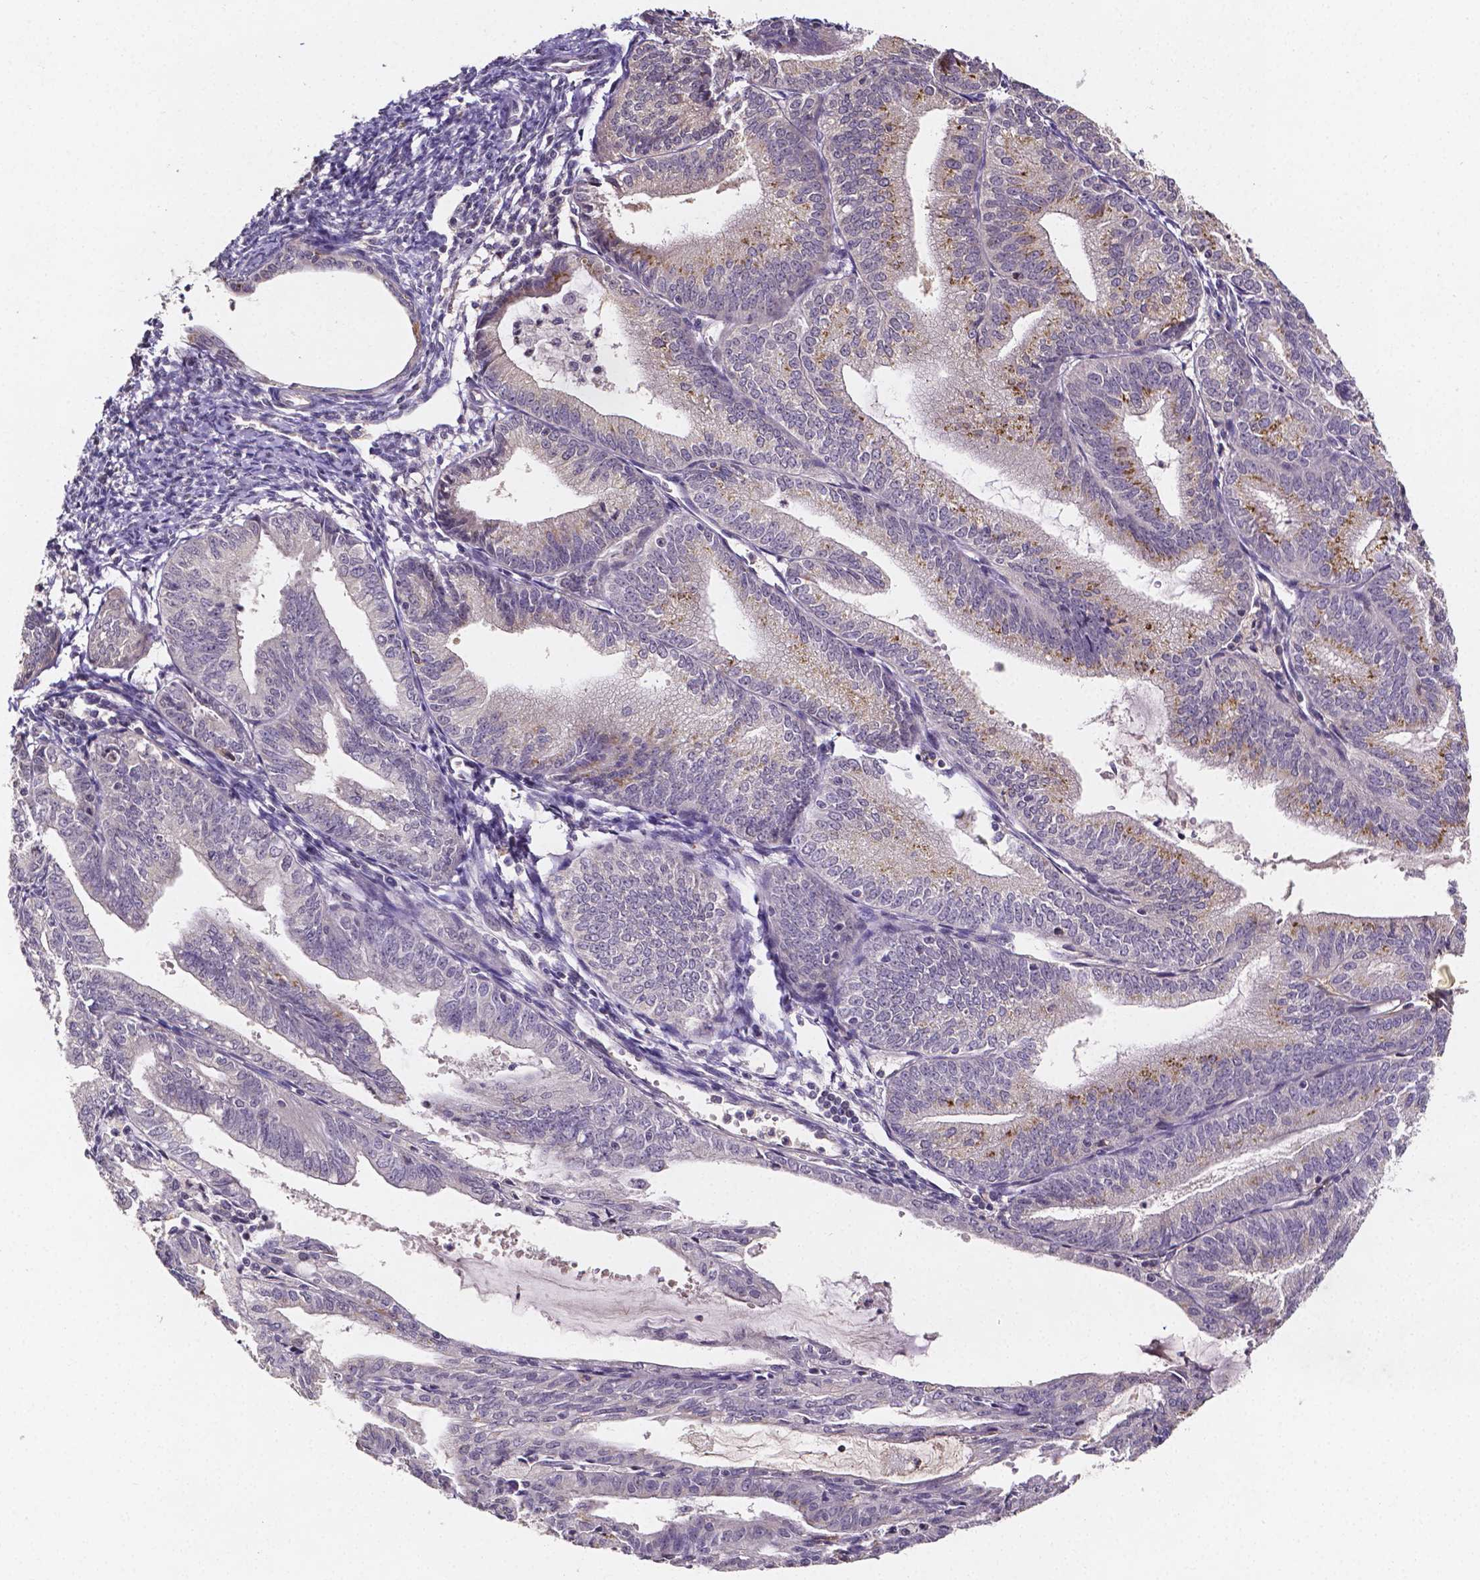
{"staining": {"intensity": "moderate", "quantity": "<25%", "location": "cytoplasmic/membranous"}, "tissue": "endometrial cancer", "cell_type": "Tumor cells", "image_type": "cancer", "snomed": [{"axis": "morphology", "description": "Adenocarcinoma, NOS"}, {"axis": "topography", "description": "Endometrium"}], "caption": "Endometrial cancer was stained to show a protein in brown. There is low levels of moderate cytoplasmic/membranous staining in approximately <25% of tumor cells.", "gene": "NRGN", "patient": {"sex": "female", "age": 70}}